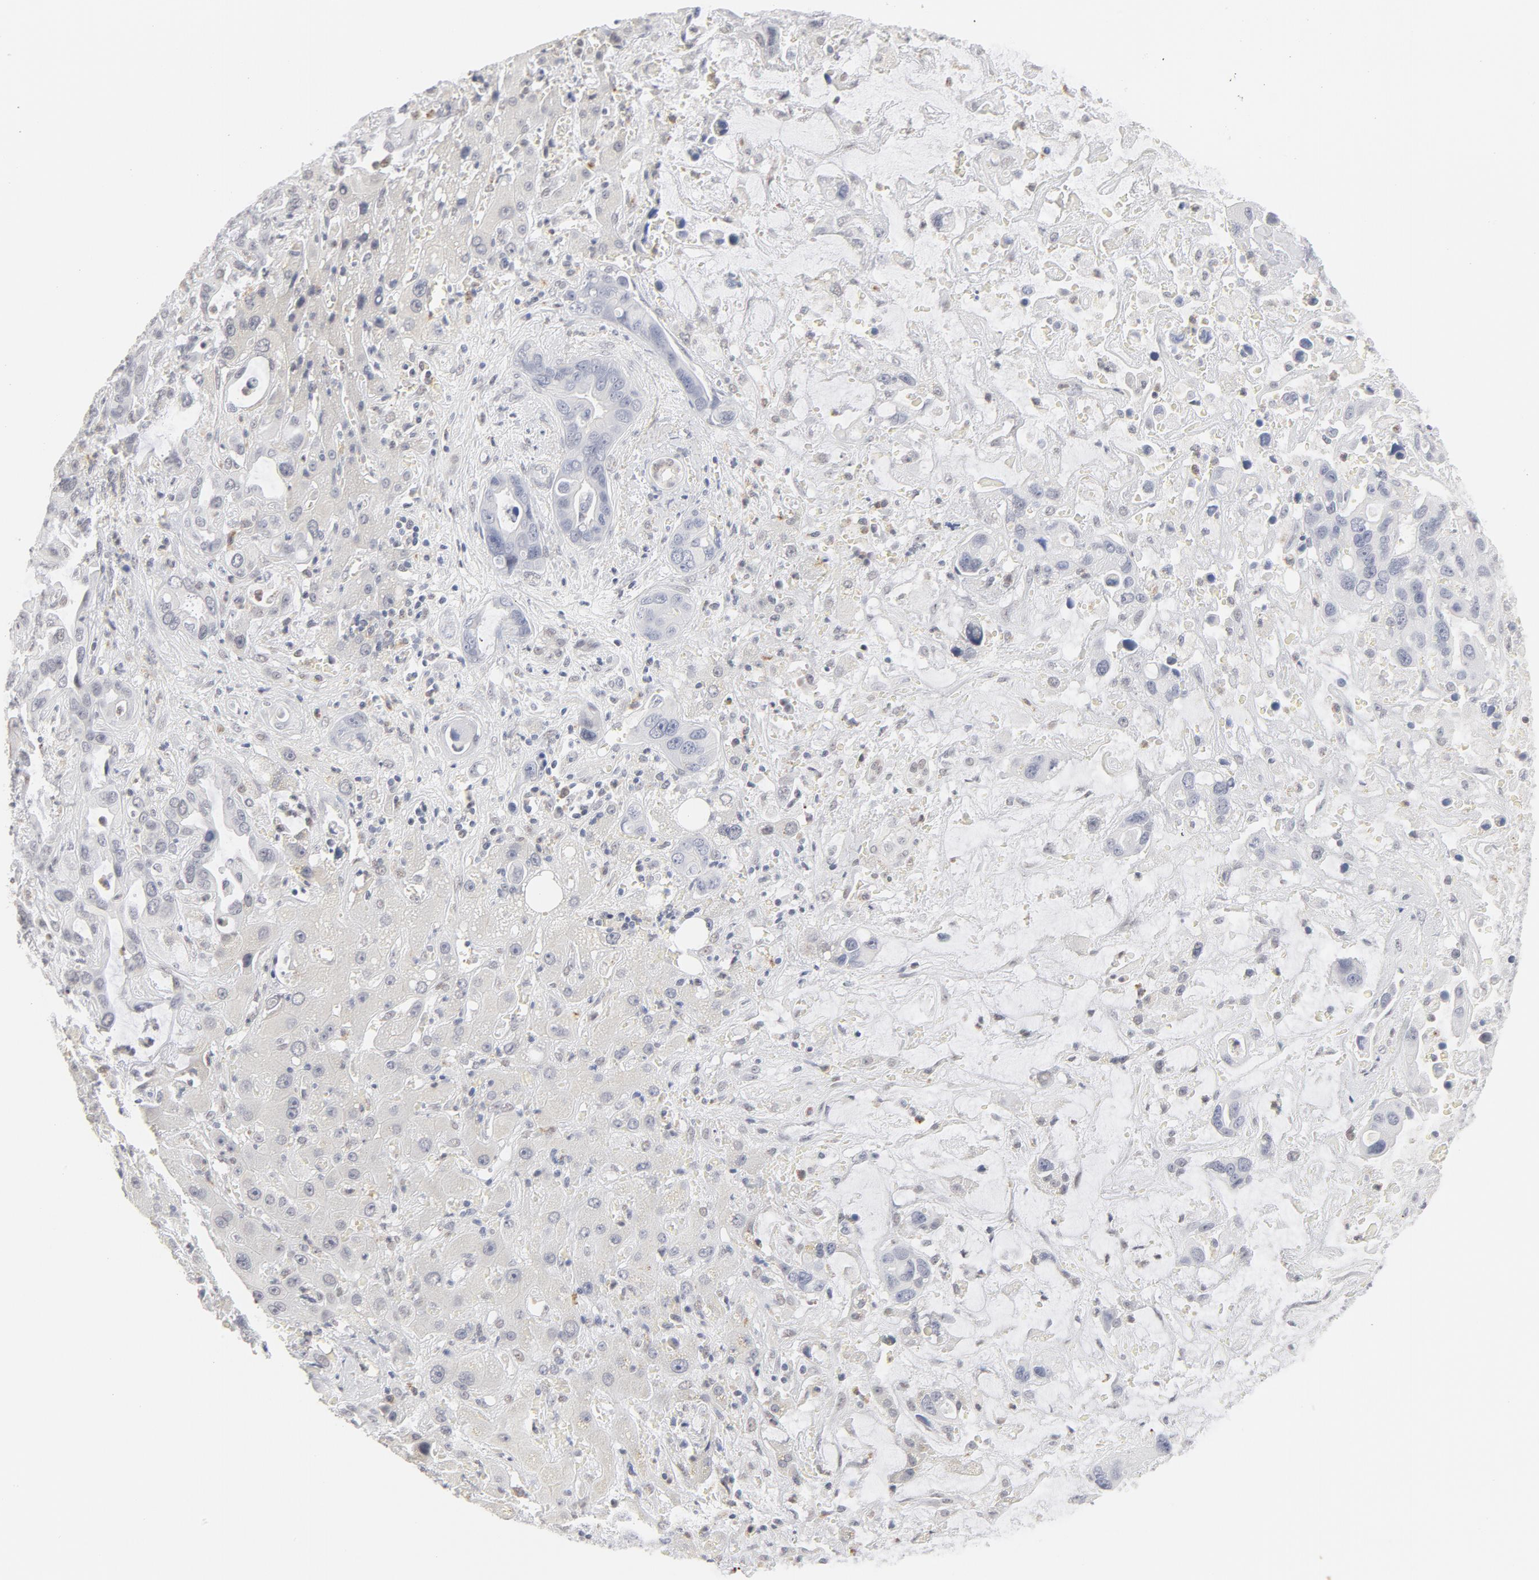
{"staining": {"intensity": "negative", "quantity": "none", "location": "none"}, "tissue": "liver cancer", "cell_type": "Tumor cells", "image_type": "cancer", "snomed": [{"axis": "morphology", "description": "Cholangiocarcinoma"}, {"axis": "topography", "description": "Liver"}], "caption": "Liver cholangiocarcinoma stained for a protein using immunohistochemistry (IHC) reveals no positivity tumor cells.", "gene": "PBX1", "patient": {"sex": "female", "age": 65}}